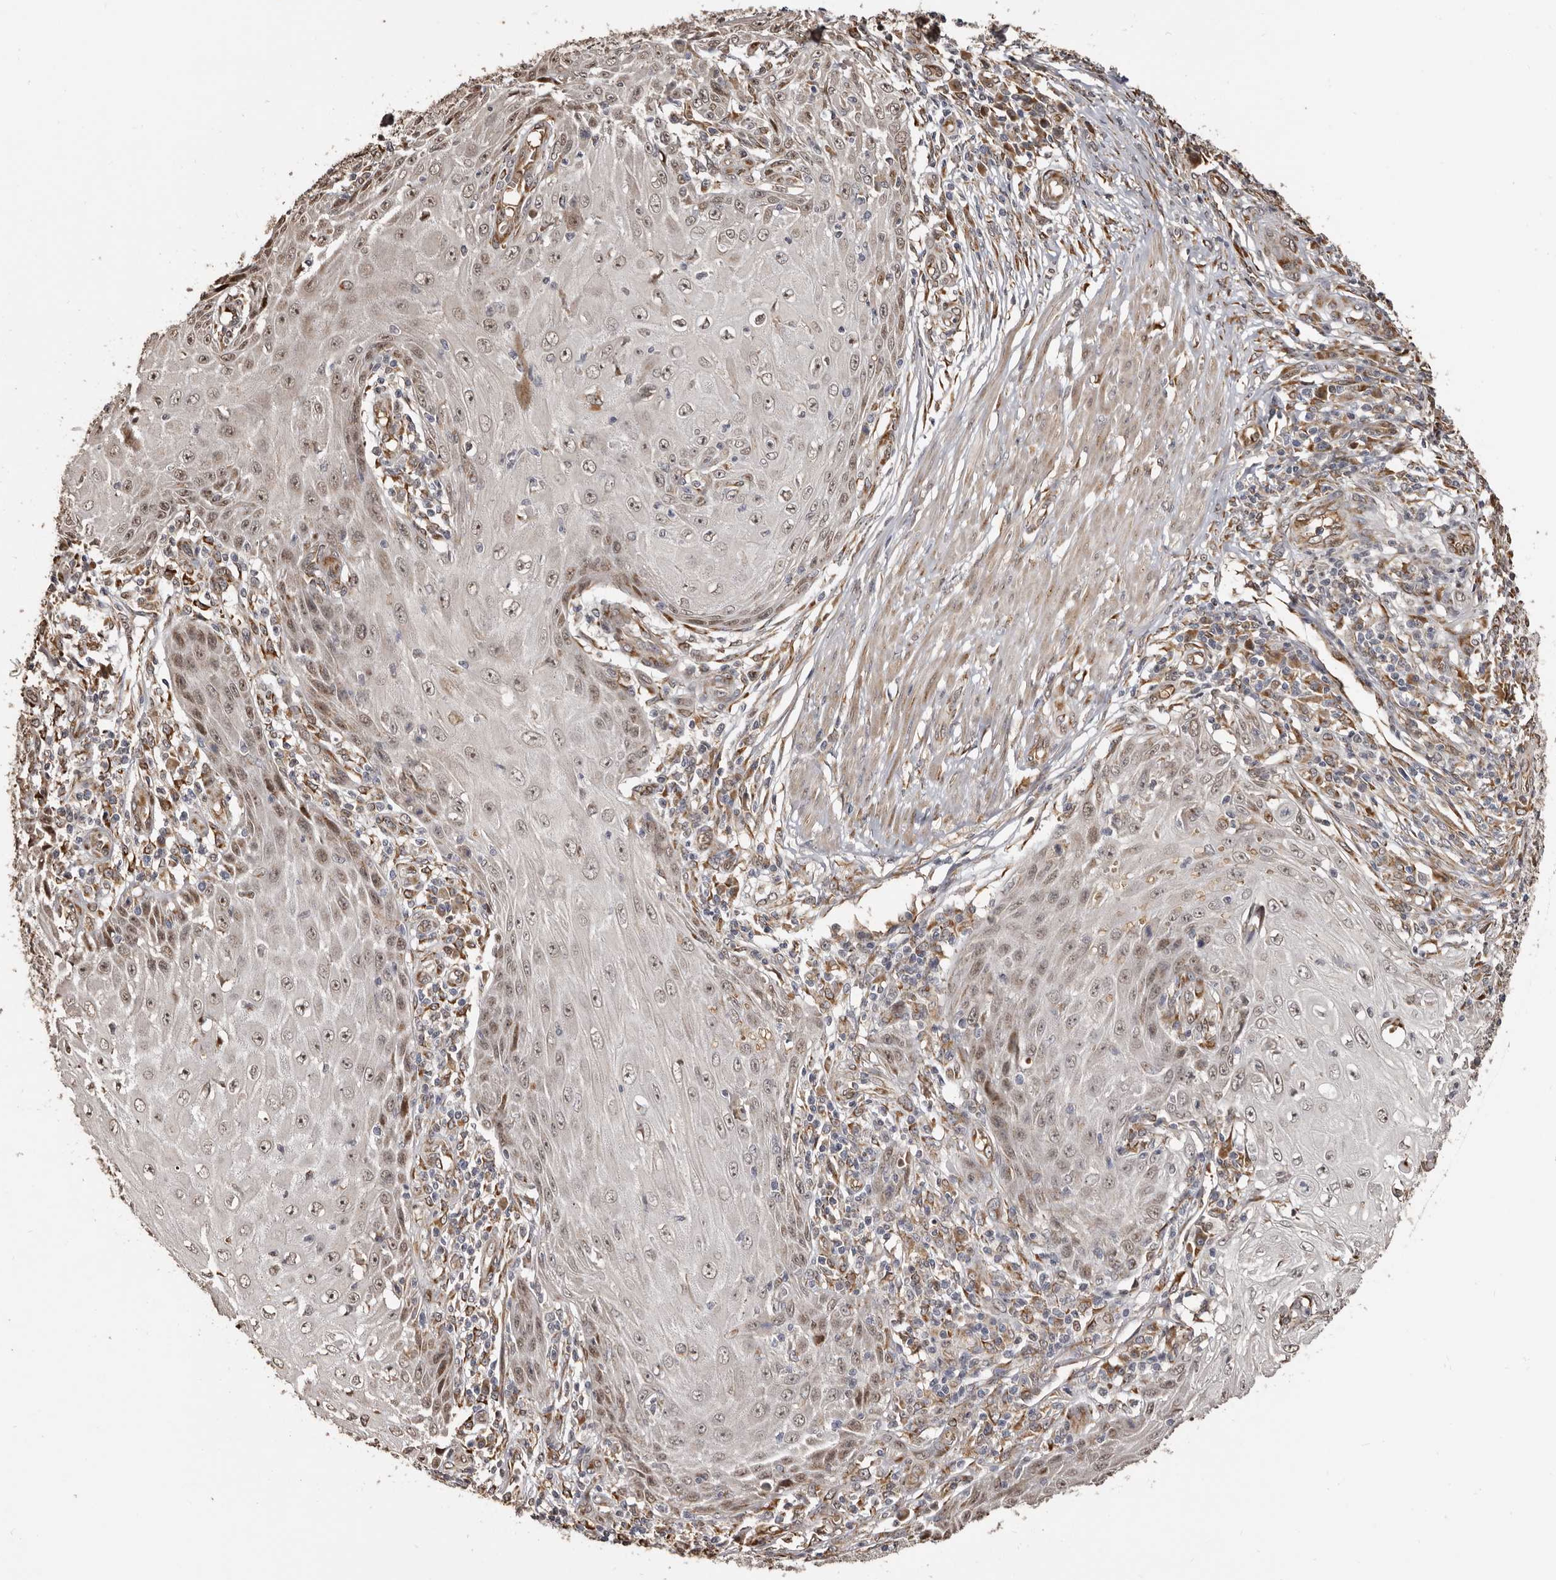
{"staining": {"intensity": "weak", "quantity": ">75%", "location": "nuclear"}, "tissue": "skin cancer", "cell_type": "Tumor cells", "image_type": "cancer", "snomed": [{"axis": "morphology", "description": "Squamous cell carcinoma, NOS"}, {"axis": "topography", "description": "Skin"}], "caption": "DAB immunohistochemical staining of human skin cancer demonstrates weak nuclear protein expression in about >75% of tumor cells.", "gene": "ENTREP1", "patient": {"sex": "female", "age": 73}}